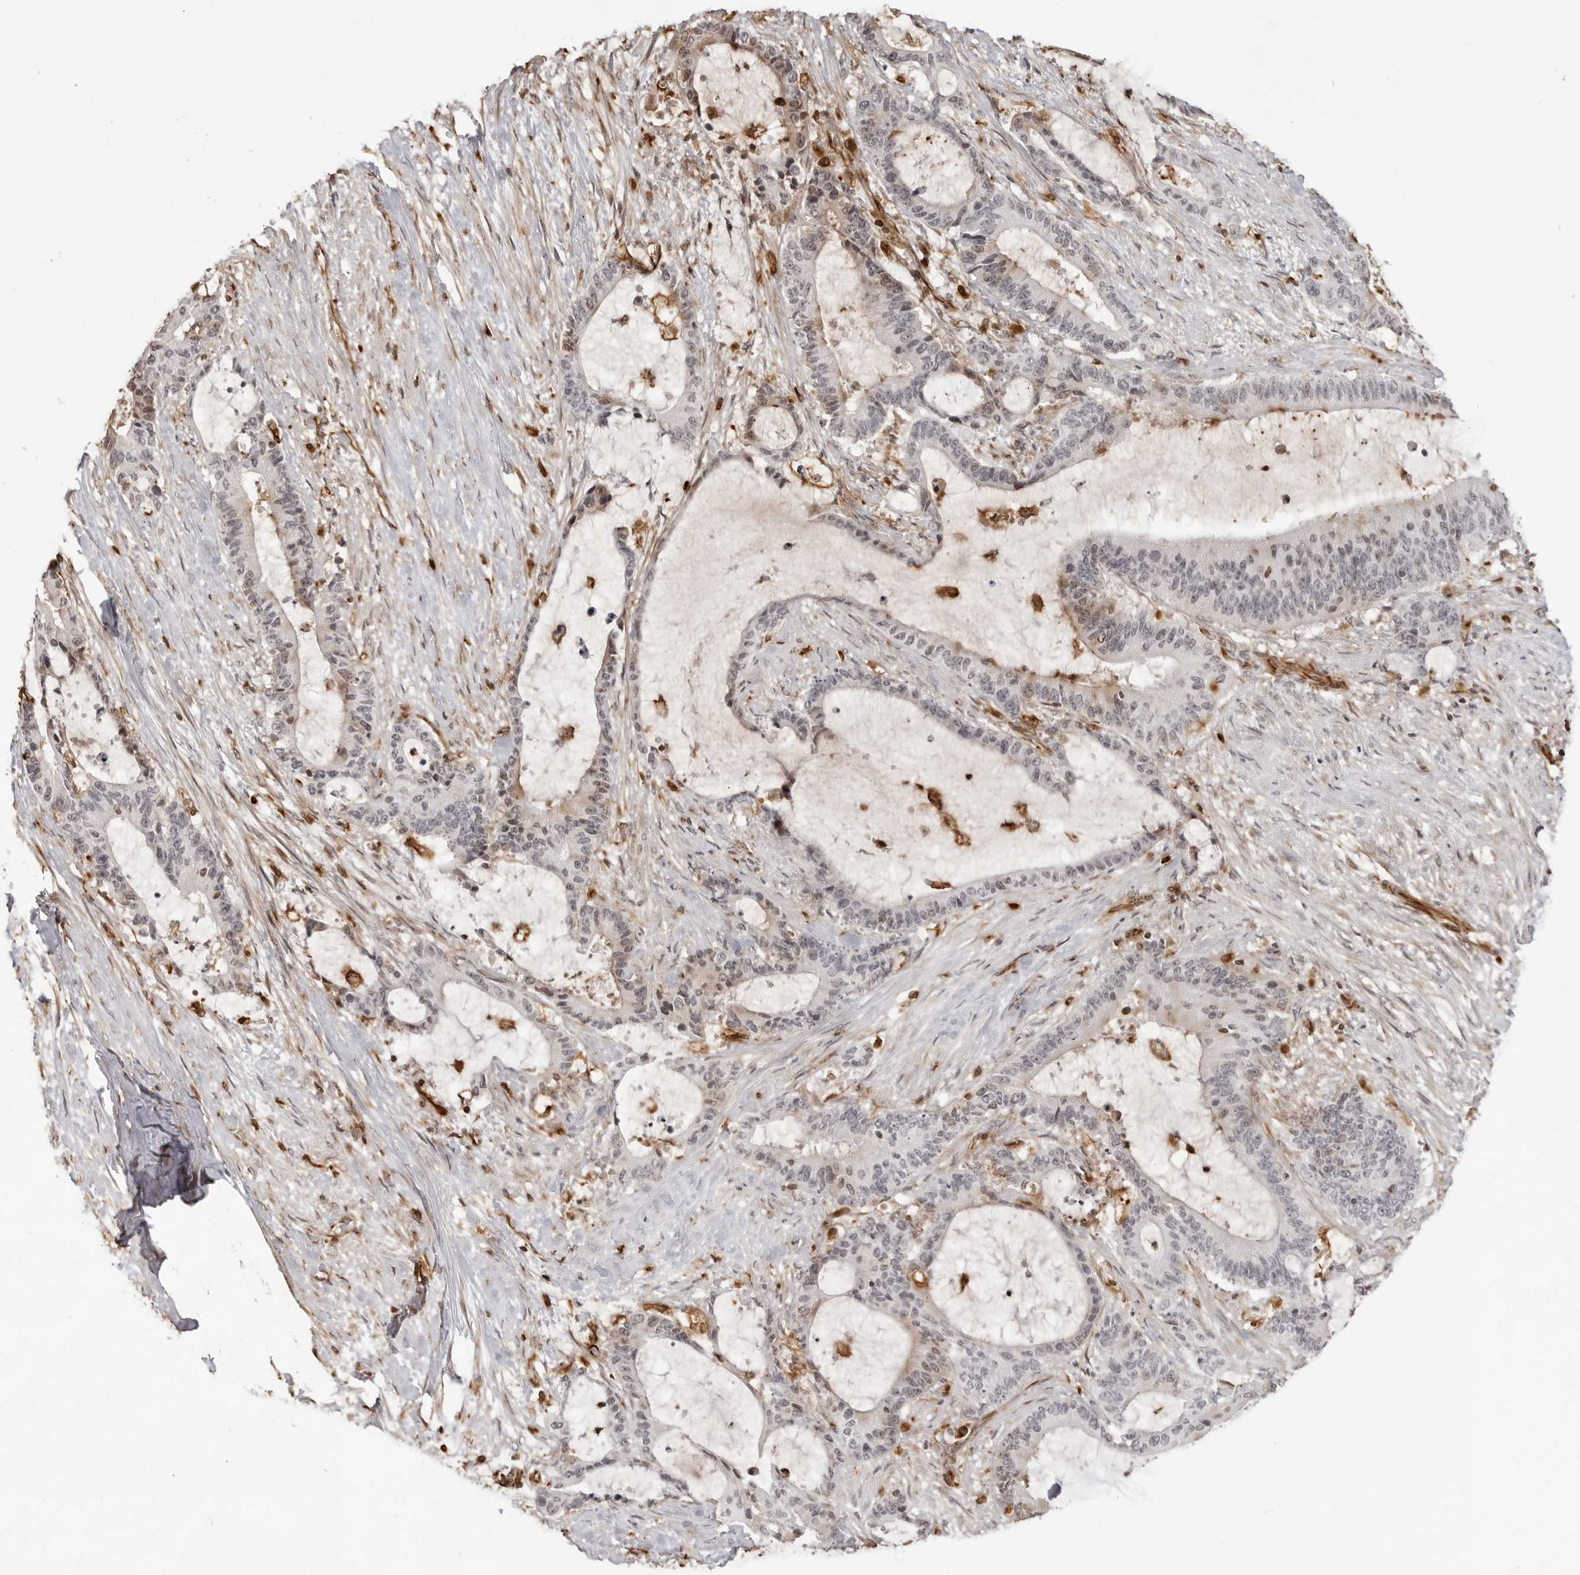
{"staining": {"intensity": "negative", "quantity": "none", "location": "none"}, "tissue": "liver cancer", "cell_type": "Tumor cells", "image_type": "cancer", "snomed": [{"axis": "morphology", "description": "Normal tissue, NOS"}, {"axis": "morphology", "description": "Cholangiocarcinoma"}, {"axis": "topography", "description": "Liver"}, {"axis": "topography", "description": "Peripheral nerve tissue"}], "caption": "Immunohistochemistry photomicrograph of liver cancer (cholangiocarcinoma) stained for a protein (brown), which exhibits no expression in tumor cells.", "gene": "DYNLT5", "patient": {"sex": "female", "age": 73}}